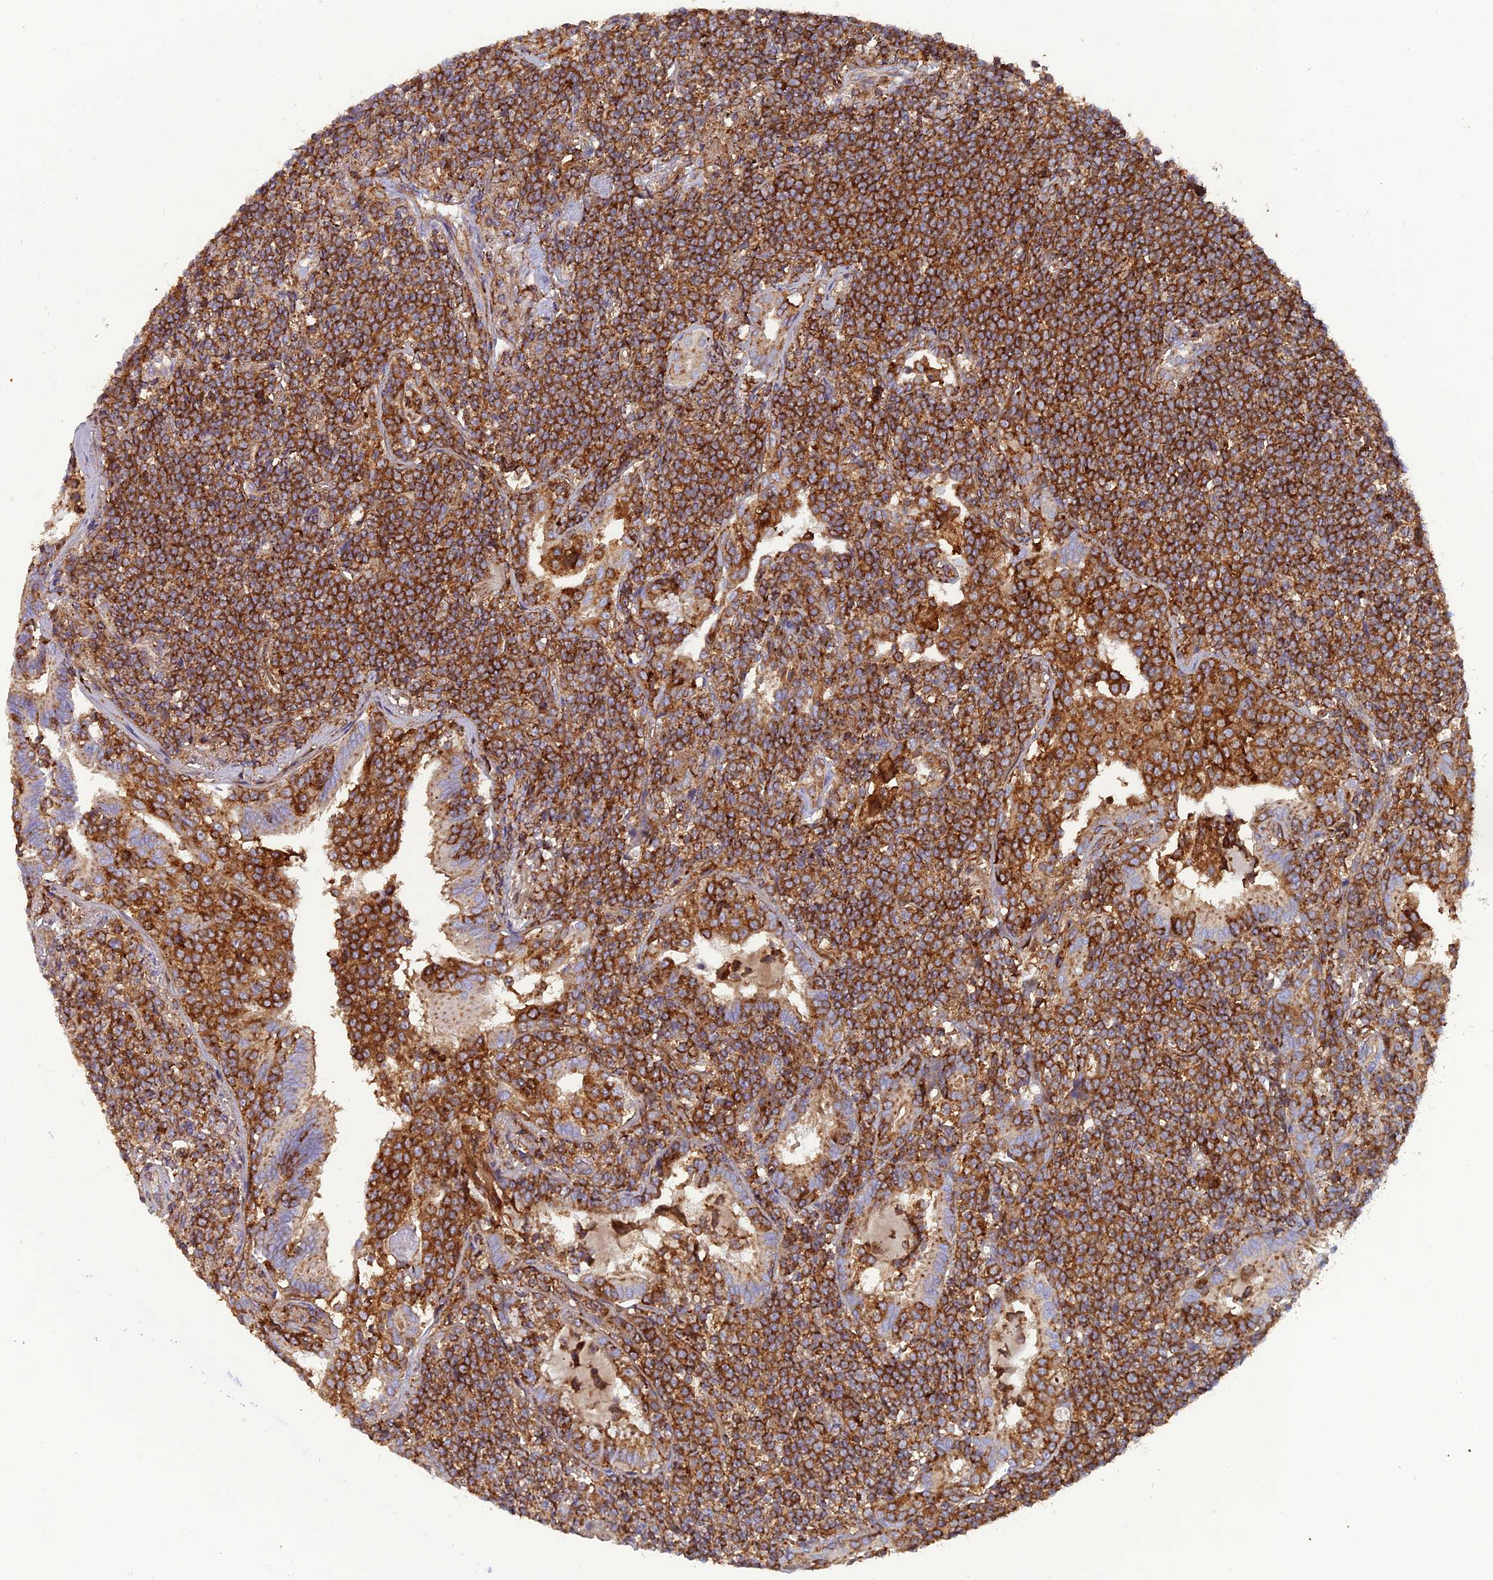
{"staining": {"intensity": "strong", "quantity": ">75%", "location": "cytoplasmic/membranous"}, "tissue": "lymphoma", "cell_type": "Tumor cells", "image_type": "cancer", "snomed": [{"axis": "morphology", "description": "Malignant lymphoma, non-Hodgkin's type, Low grade"}, {"axis": "topography", "description": "Lung"}], "caption": "An image showing strong cytoplasmic/membranous positivity in about >75% of tumor cells in malignant lymphoma, non-Hodgkin's type (low-grade), as visualized by brown immunohistochemical staining.", "gene": "LNPEP", "patient": {"sex": "female", "age": 71}}